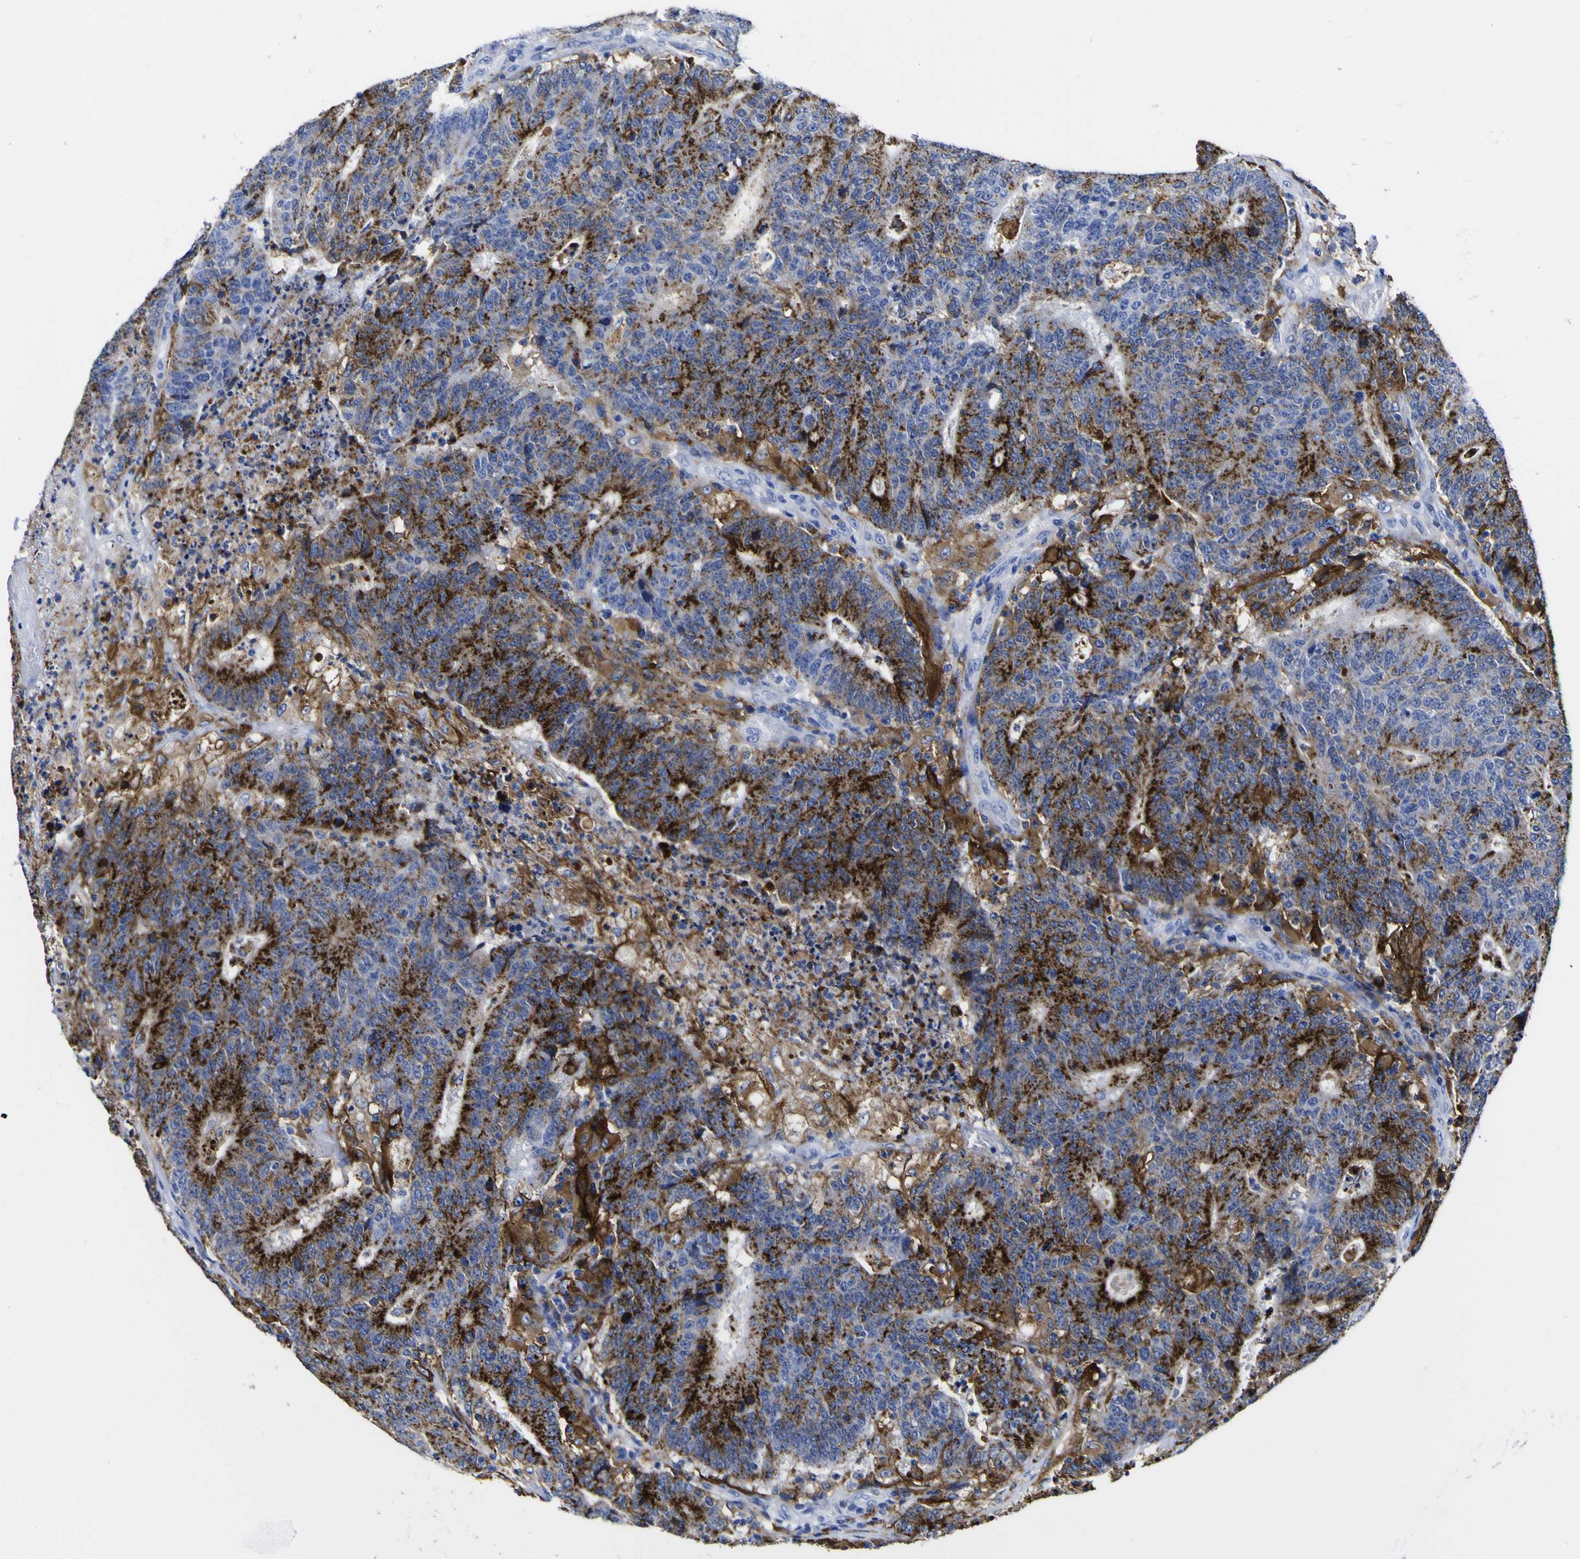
{"staining": {"intensity": "strong", "quantity": "25%-75%", "location": "cytoplasmic/membranous"}, "tissue": "colorectal cancer", "cell_type": "Tumor cells", "image_type": "cancer", "snomed": [{"axis": "morphology", "description": "Normal tissue, NOS"}, {"axis": "morphology", "description": "Adenocarcinoma, NOS"}, {"axis": "topography", "description": "Colon"}], "caption": "Human colorectal cancer stained with a brown dye demonstrates strong cytoplasmic/membranous positive expression in approximately 25%-75% of tumor cells.", "gene": "HLA-DQA1", "patient": {"sex": "female", "age": 75}}